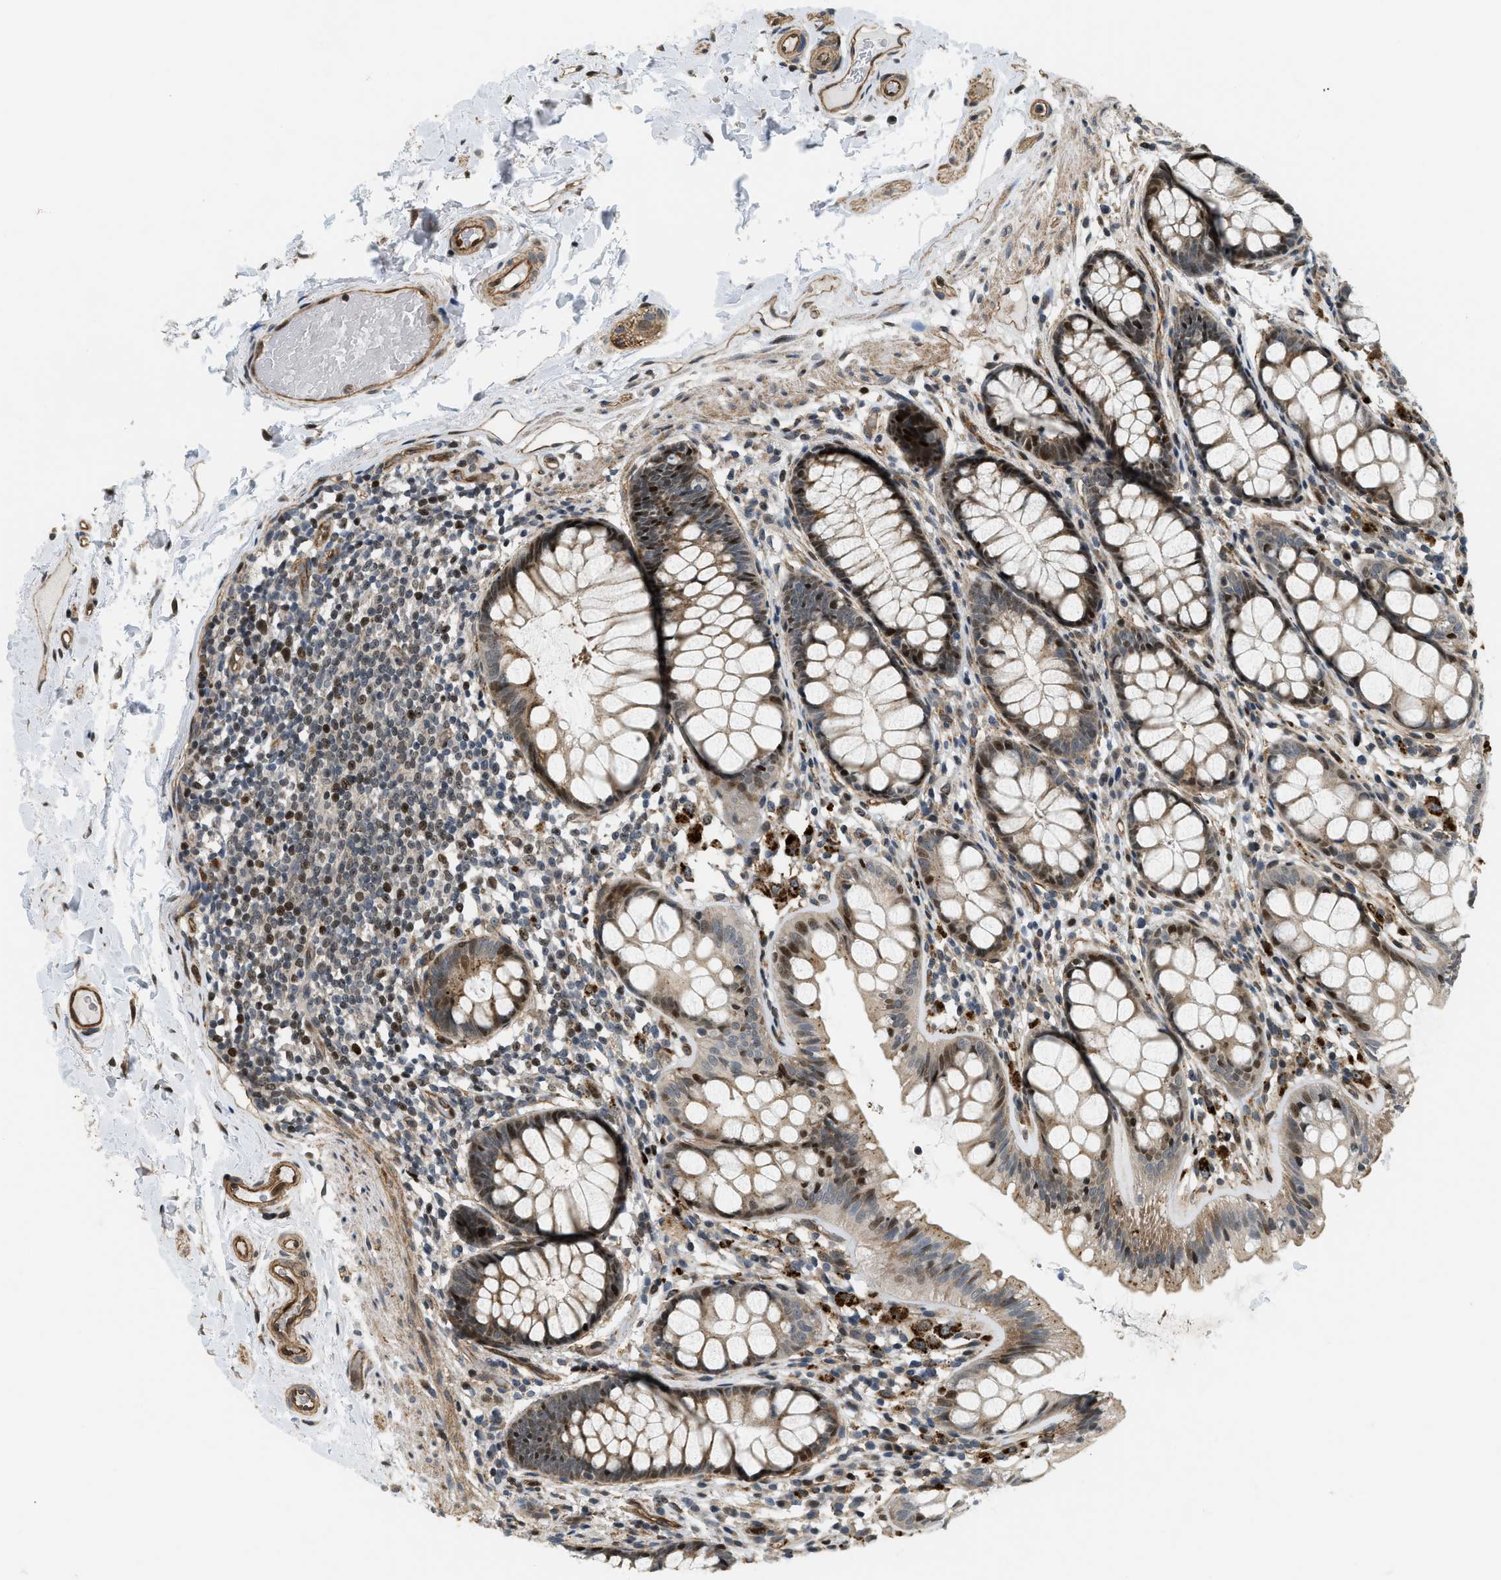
{"staining": {"intensity": "moderate", "quantity": ">75%", "location": "cytoplasmic/membranous"}, "tissue": "colon", "cell_type": "Endothelial cells", "image_type": "normal", "snomed": [{"axis": "morphology", "description": "Normal tissue, NOS"}, {"axis": "topography", "description": "Colon"}], "caption": "Colon stained with DAB IHC displays medium levels of moderate cytoplasmic/membranous expression in about >75% of endothelial cells.", "gene": "LTA4H", "patient": {"sex": "female", "age": 56}}